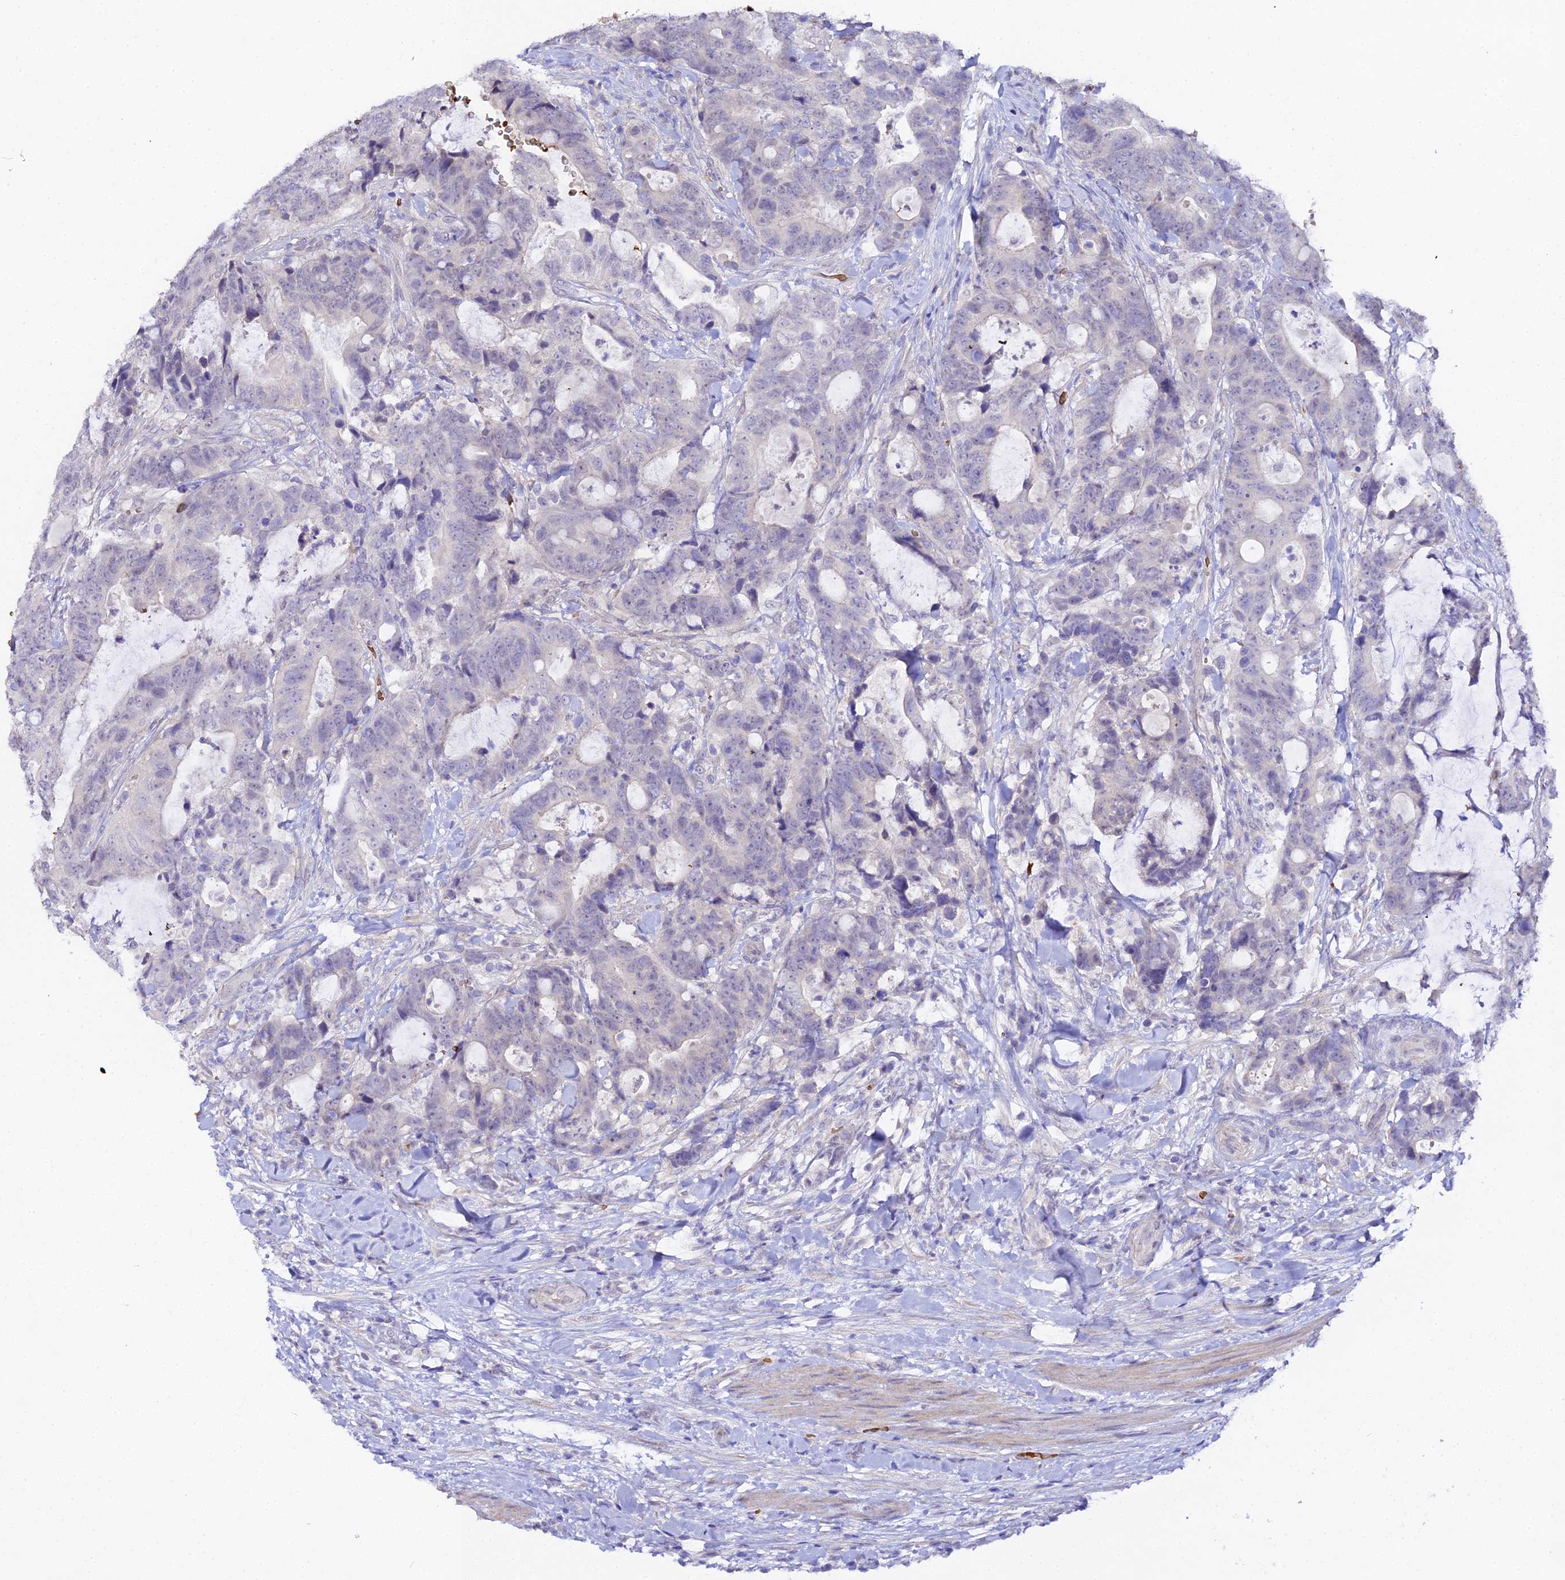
{"staining": {"intensity": "negative", "quantity": "none", "location": "none"}, "tissue": "colorectal cancer", "cell_type": "Tumor cells", "image_type": "cancer", "snomed": [{"axis": "morphology", "description": "Adenocarcinoma, NOS"}, {"axis": "topography", "description": "Colon"}], "caption": "Immunohistochemical staining of human adenocarcinoma (colorectal) exhibits no significant staining in tumor cells.", "gene": "CFAP45", "patient": {"sex": "female", "age": 82}}